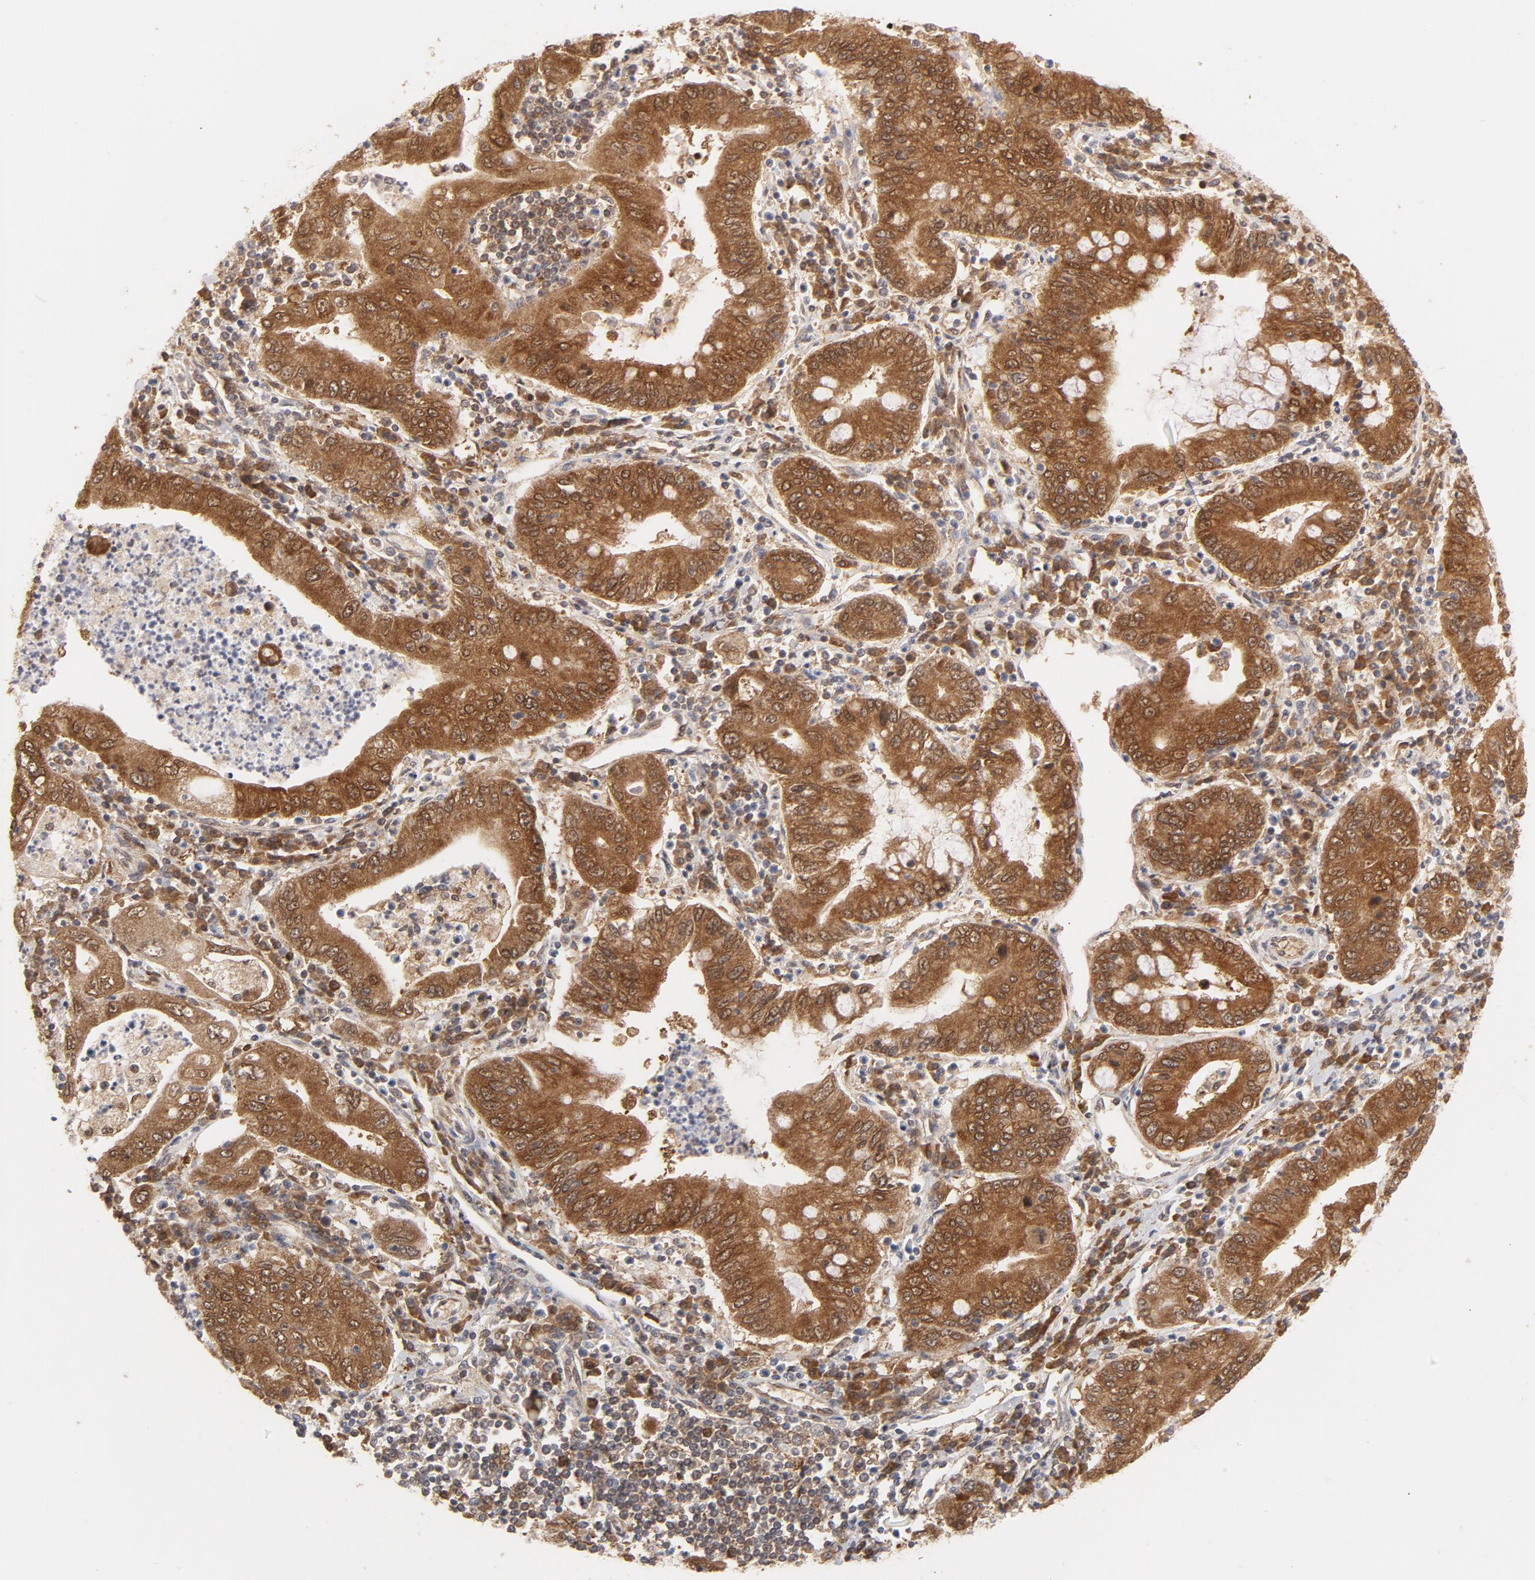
{"staining": {"intensity": "moderate", "quantity": ">75%", "location": "cytoplasmic/membranous,nuclear"}, "tissue": "stomach cancer", "cell_type": "Tumor cells", "image_type": "cancer", "snomed": [{"axis": "morphology", "description": "Normal tissue, NOS"}, {"axis": "morphology", "description": "Adenocarcinoma, NOS"}, {"axis": "topography", "description": "Esophagus"}, {"axis": "topography", "description": "Stomach, upper"}, {"axis": "topography", "description": "Peripheral nerve tissue"}], "caption": "The image exhibits immunohistochemical staining of stomach adenocarcinoma. There is moderate cytoplasmic/membranous and nuclear positivity is present in about >75% of tumor cells. The staining was performed using DAB, with brown indicating positive protein expression. Nuclei are stained blue with hematoxylin.", "gene": "PRDX1", "patient": {"sex": "male", "age": 62}}